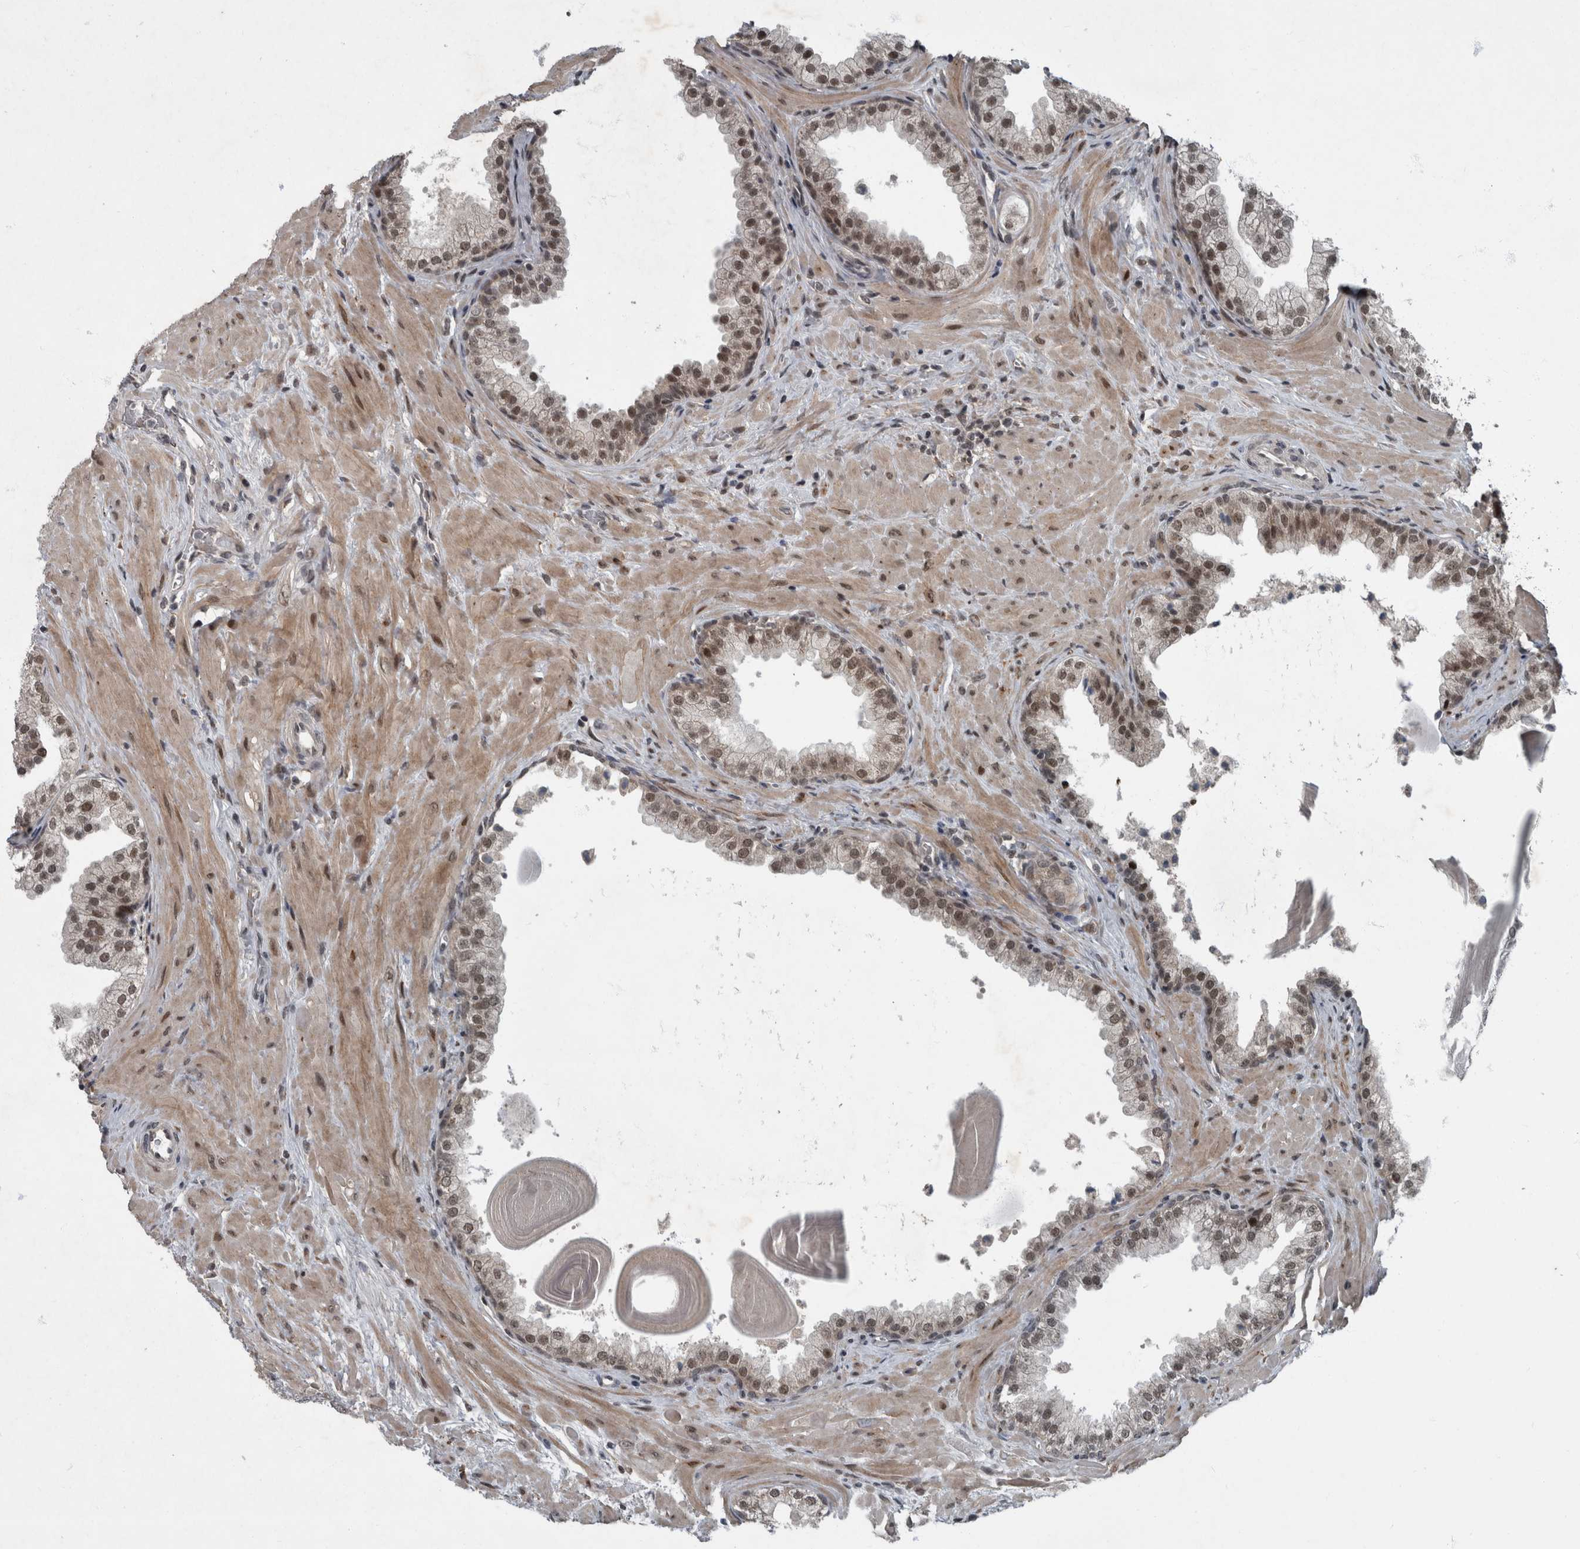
{"staining": {"intensity": "moderate", "quantity": "25%-75%", "location": "nuclear"}, "tissue": "prostate", "cell_type": "Glandular cells", "image_type": "normal", "snomed": [{"axis": "morphology", "description": "Normal tissue, NOS"}, {"axis": "topography", "description": "Prostate"}], "caption": "Immunohistochemistry (IHC) photomicrograph of benign prostate: human prostate stained using immunohistochemistry (IHC) demonstrates medium levels of moderate protein expression localized specifically in the nuclear of glandular cells, appearing as a nuclear brown color.", "gene": "WDR33", "patient": {"sex": "male", "age": 48}}